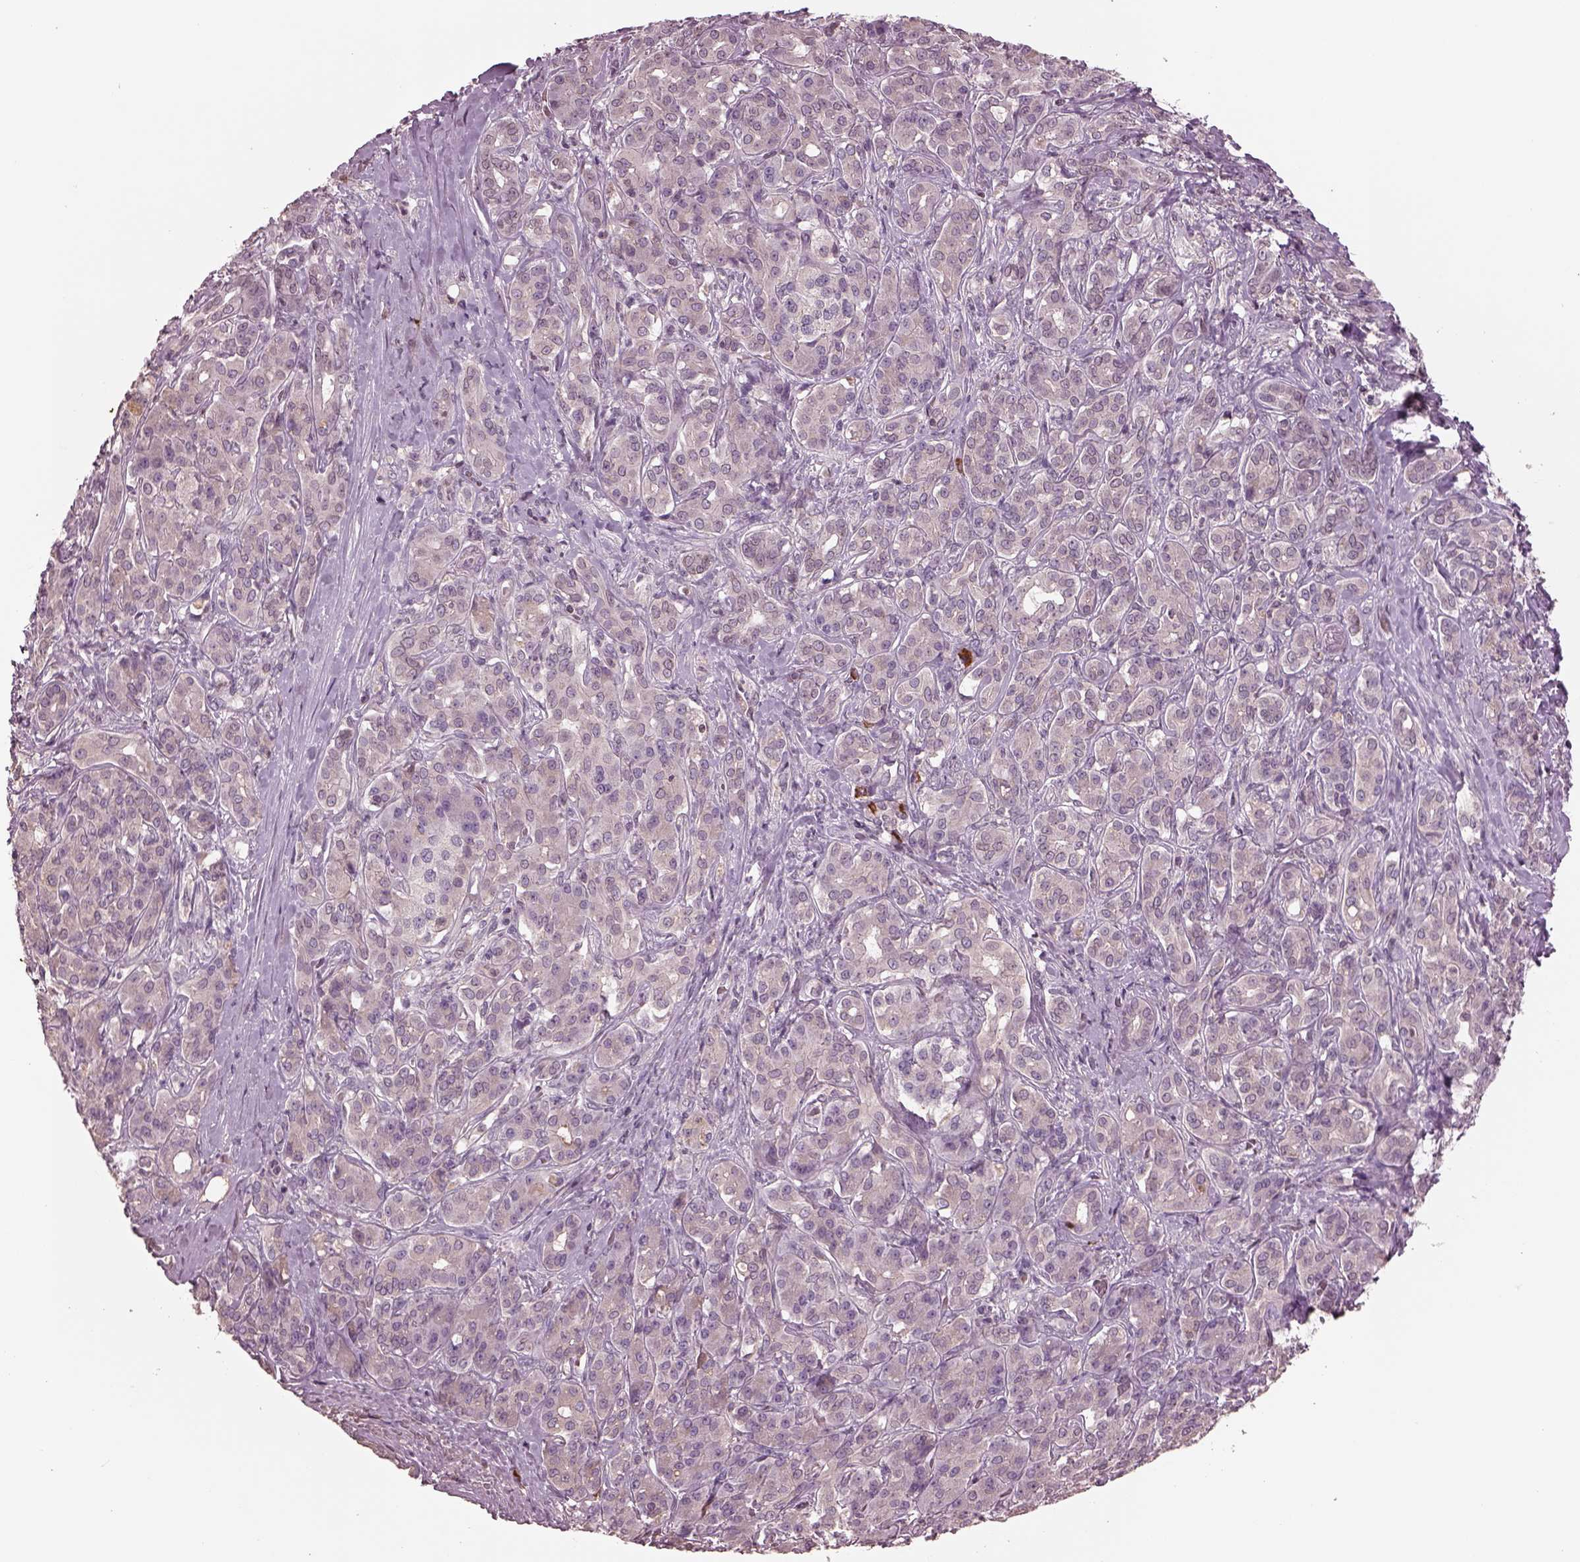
{"staining": {"intensity": "negative", "quantity": "none", "location": "none"}, "tissue": "pancreatic cancer", "cell_type": "Tumor cells", "image_type": "cancer", "snomed": [{"axis": "morphology", "description": "Normal tissue, NOS"}, {"axis": "morphology", "description": "Inflammation, NOS"}, {"axis": "morphology", "description": "Adenocarcinoma, NOS"}, {"axis": "topography", "description": "Pancreas"}], "caption": "IHC micrograph of human adenocarcinoma (pancreatic) stained for a protein (brown), which reveals no staining in tumor cells.", "gene": "PTX4", "patient": {"sex": "male", "age": 57}}